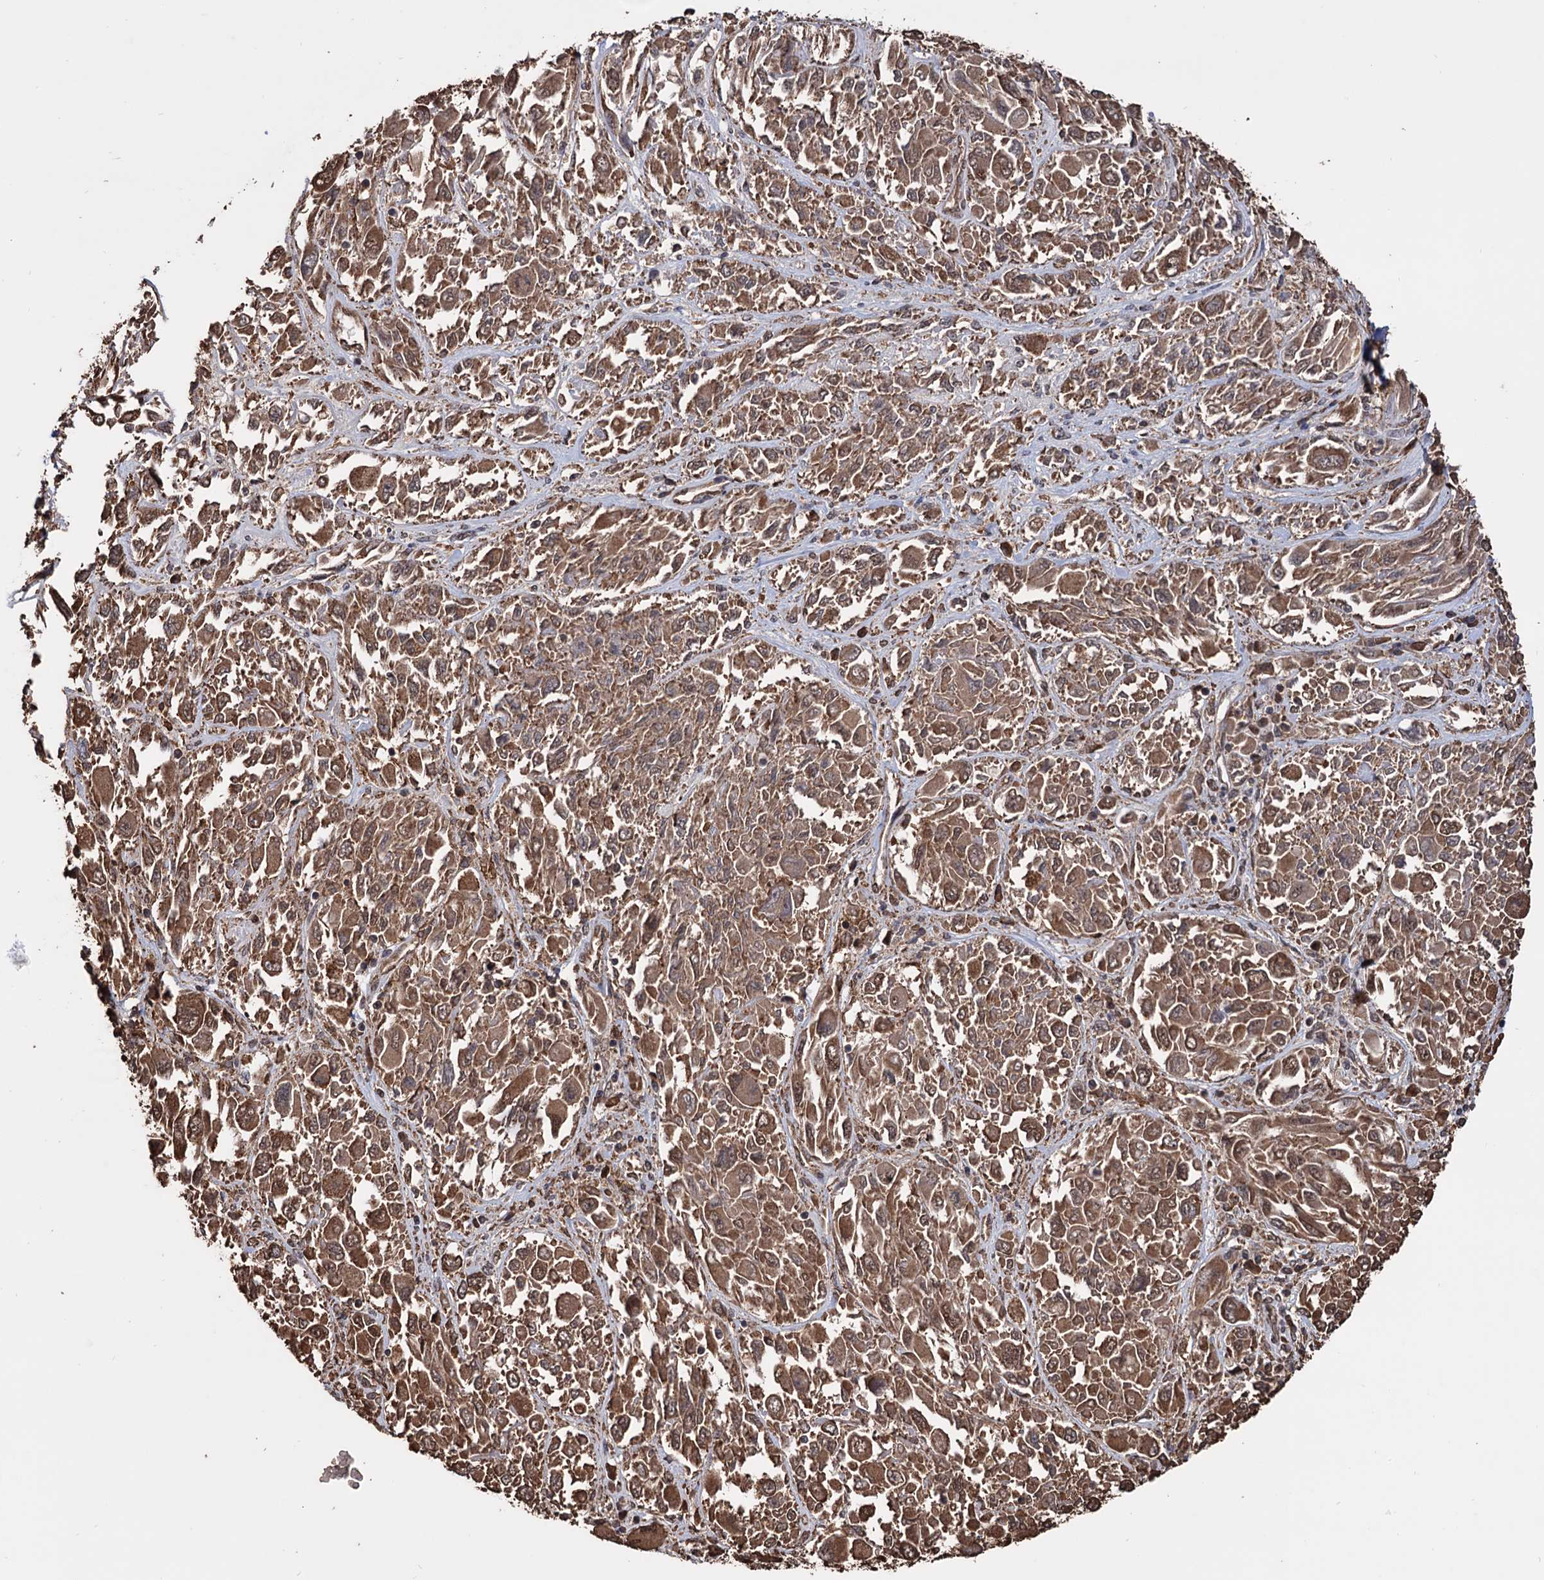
{"staining": {"intensity": "moderate", "quantity": ">75%", "location": "cytoplasmic/membranous"}, "tissue": "melanoma", "cell_type": "Tumor cells", "image_type": "cancer", "snomed": [{"axis": "morphology", "description": "Malignant melanoma, NOS"}, {"axis": "topography", "description": "Skin"}], "caption": "Immunohistochemical staining of human malignant melanoma shows medium levels of moderate cytoplasmic/membranous expression in approximately >75% of tumor cells.", "gene": "TBC1D12", "patient": {"sex": "female", "age": 91}}